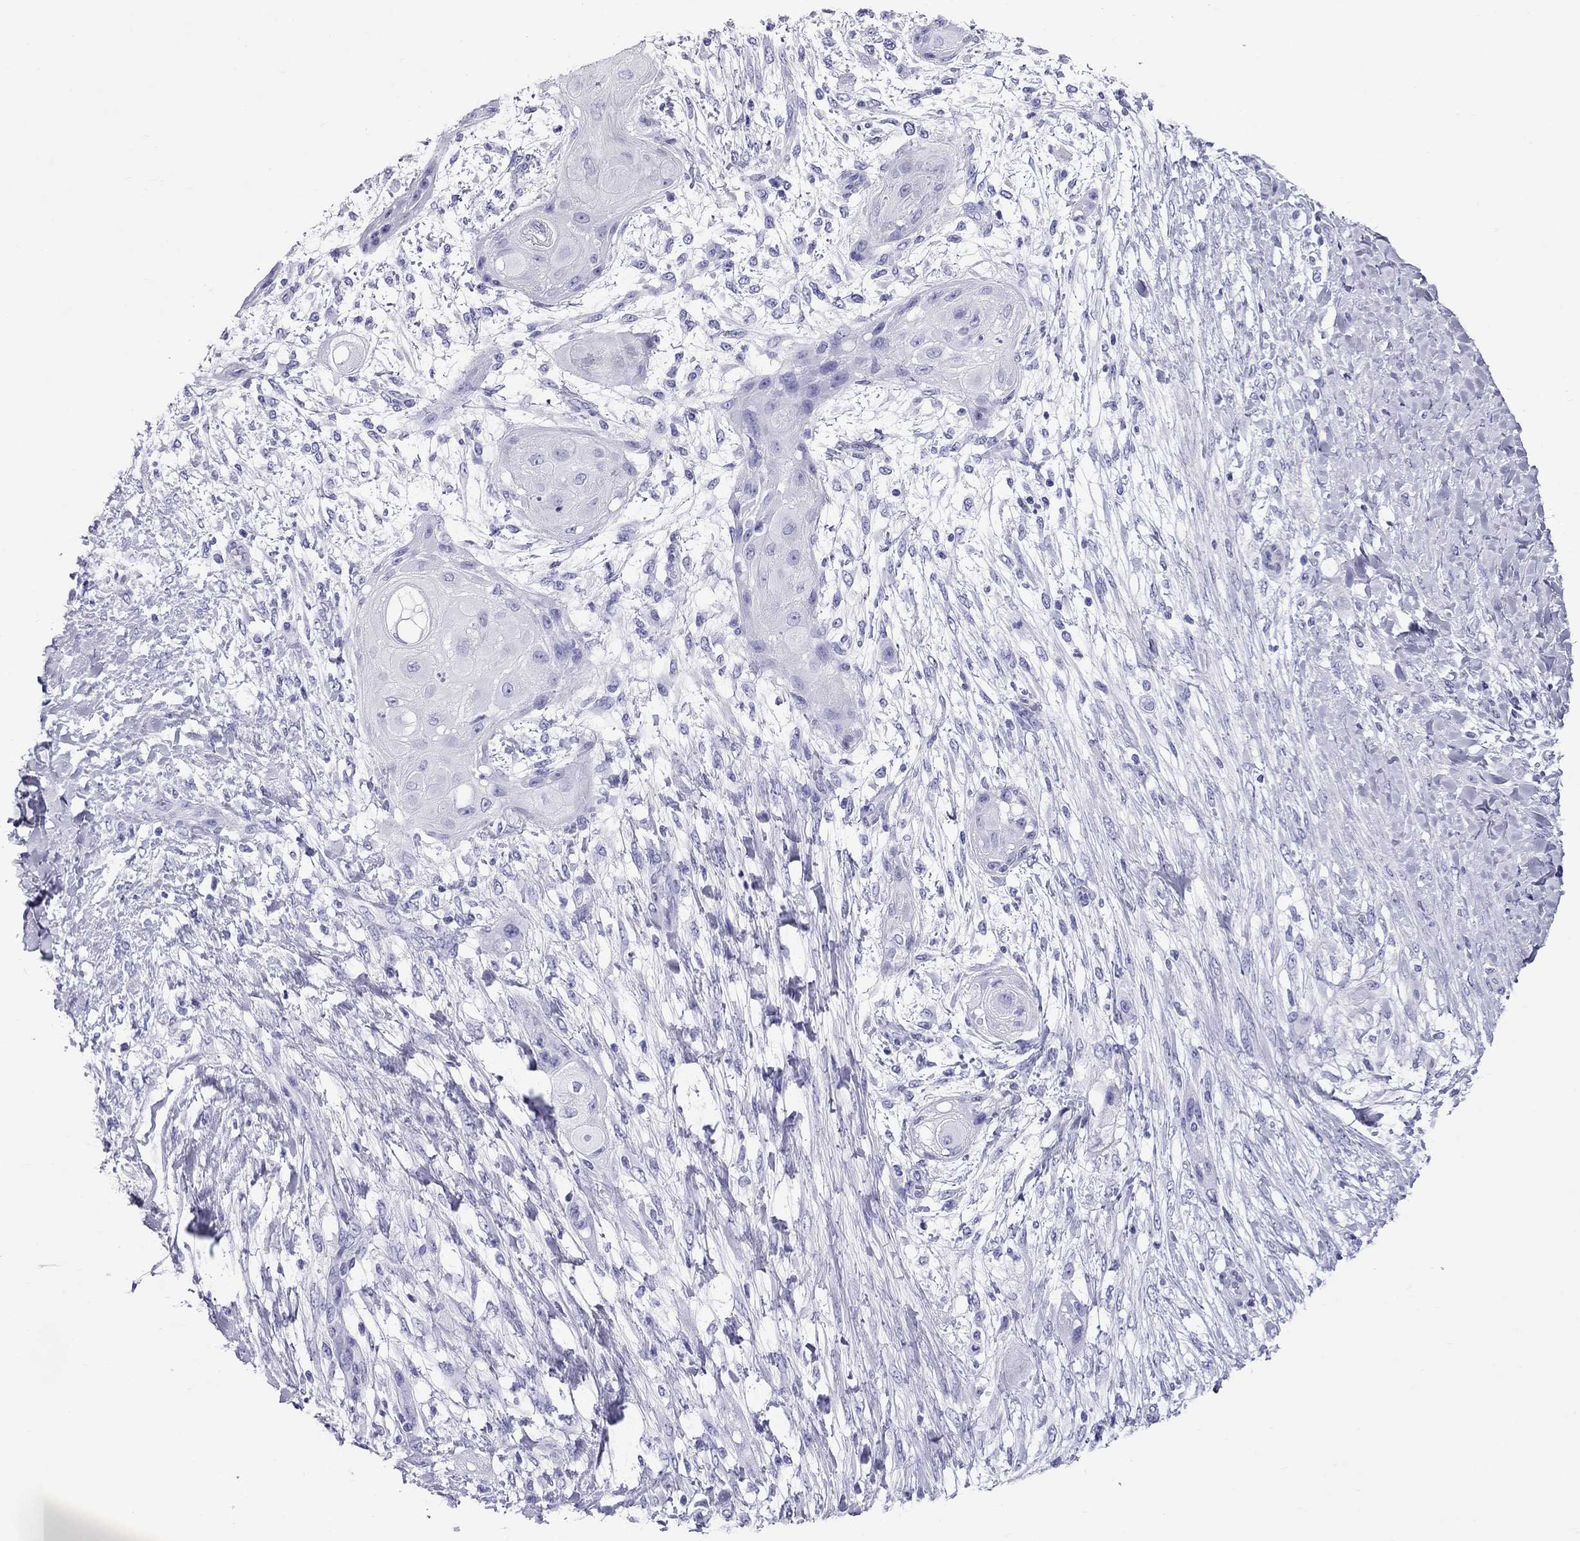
{"staining": {"intensity": "negative", "quantity": "none", "location": "none"}, "tissue": "skin cancer", "cell_type": "Tumor cells", "image_type": "cancer", "snomed": [{"axis": "morphology", "description": "Squamous cell carcinoma, NOS"}, {"axis": "topography", "description": "Skin"}], "caption": "Immunohistochemical staining of skin cancer (squamous cell carcinoma) shows no significant expression in tumor cells.", "gene": "SCART1", "patient": {"sex": "male", "age": 62}}